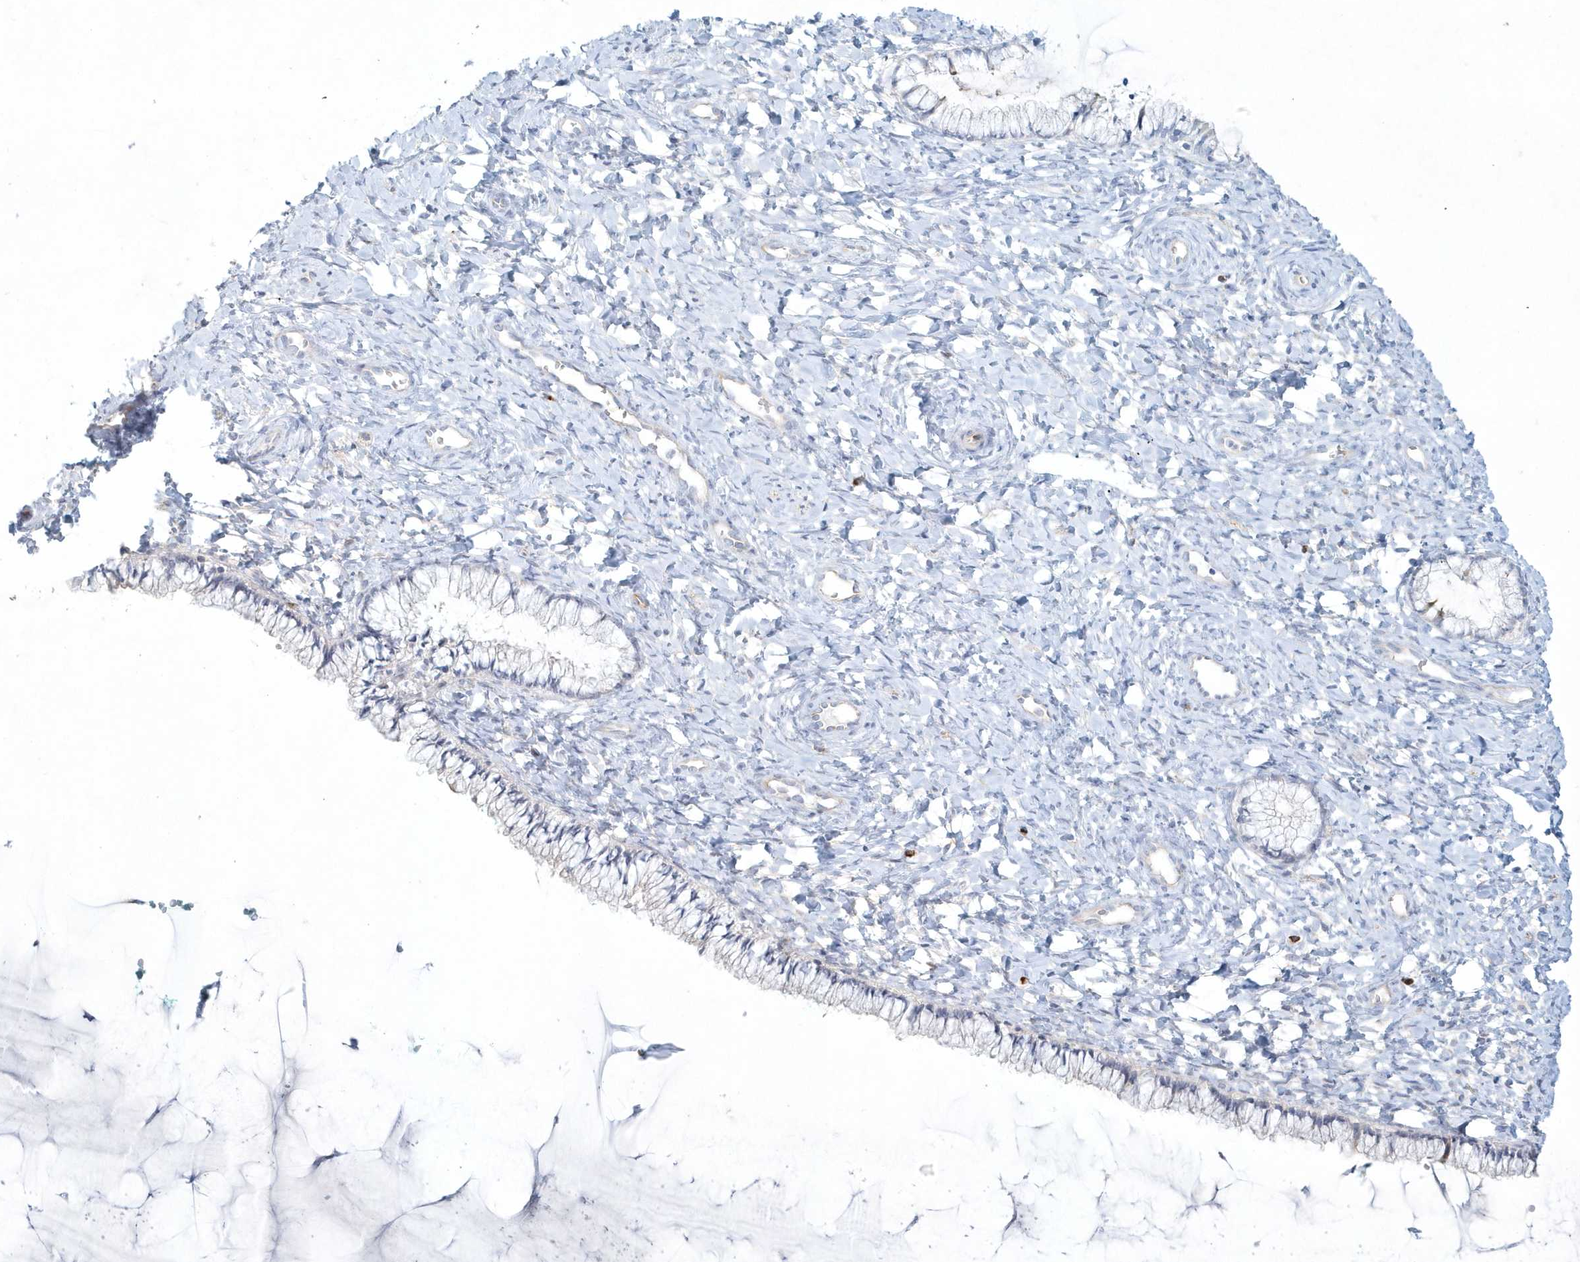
{"staining": {"intensity": "negative", "quantity": "none", "location": "none"}, "tissue": "cervix", "cell_type": "Glandular cells", "image_type": "normal", "snomed": [{"axis": "morphology", "description": "Normal tissue, NOS"}, {"axis": "morphology", "description": "Adenocarcinoma, NOS"}, {"axis": "topography", "description": "Cervix"}], "caption": "IHC image of benign cervix: cervix stained with DAB (3,3'-diaminobenzidine) demonstrates no significant protein expression in glandular cells.", "gene": "DNAH1", "patient": {"sex": "female", "age": 29}}